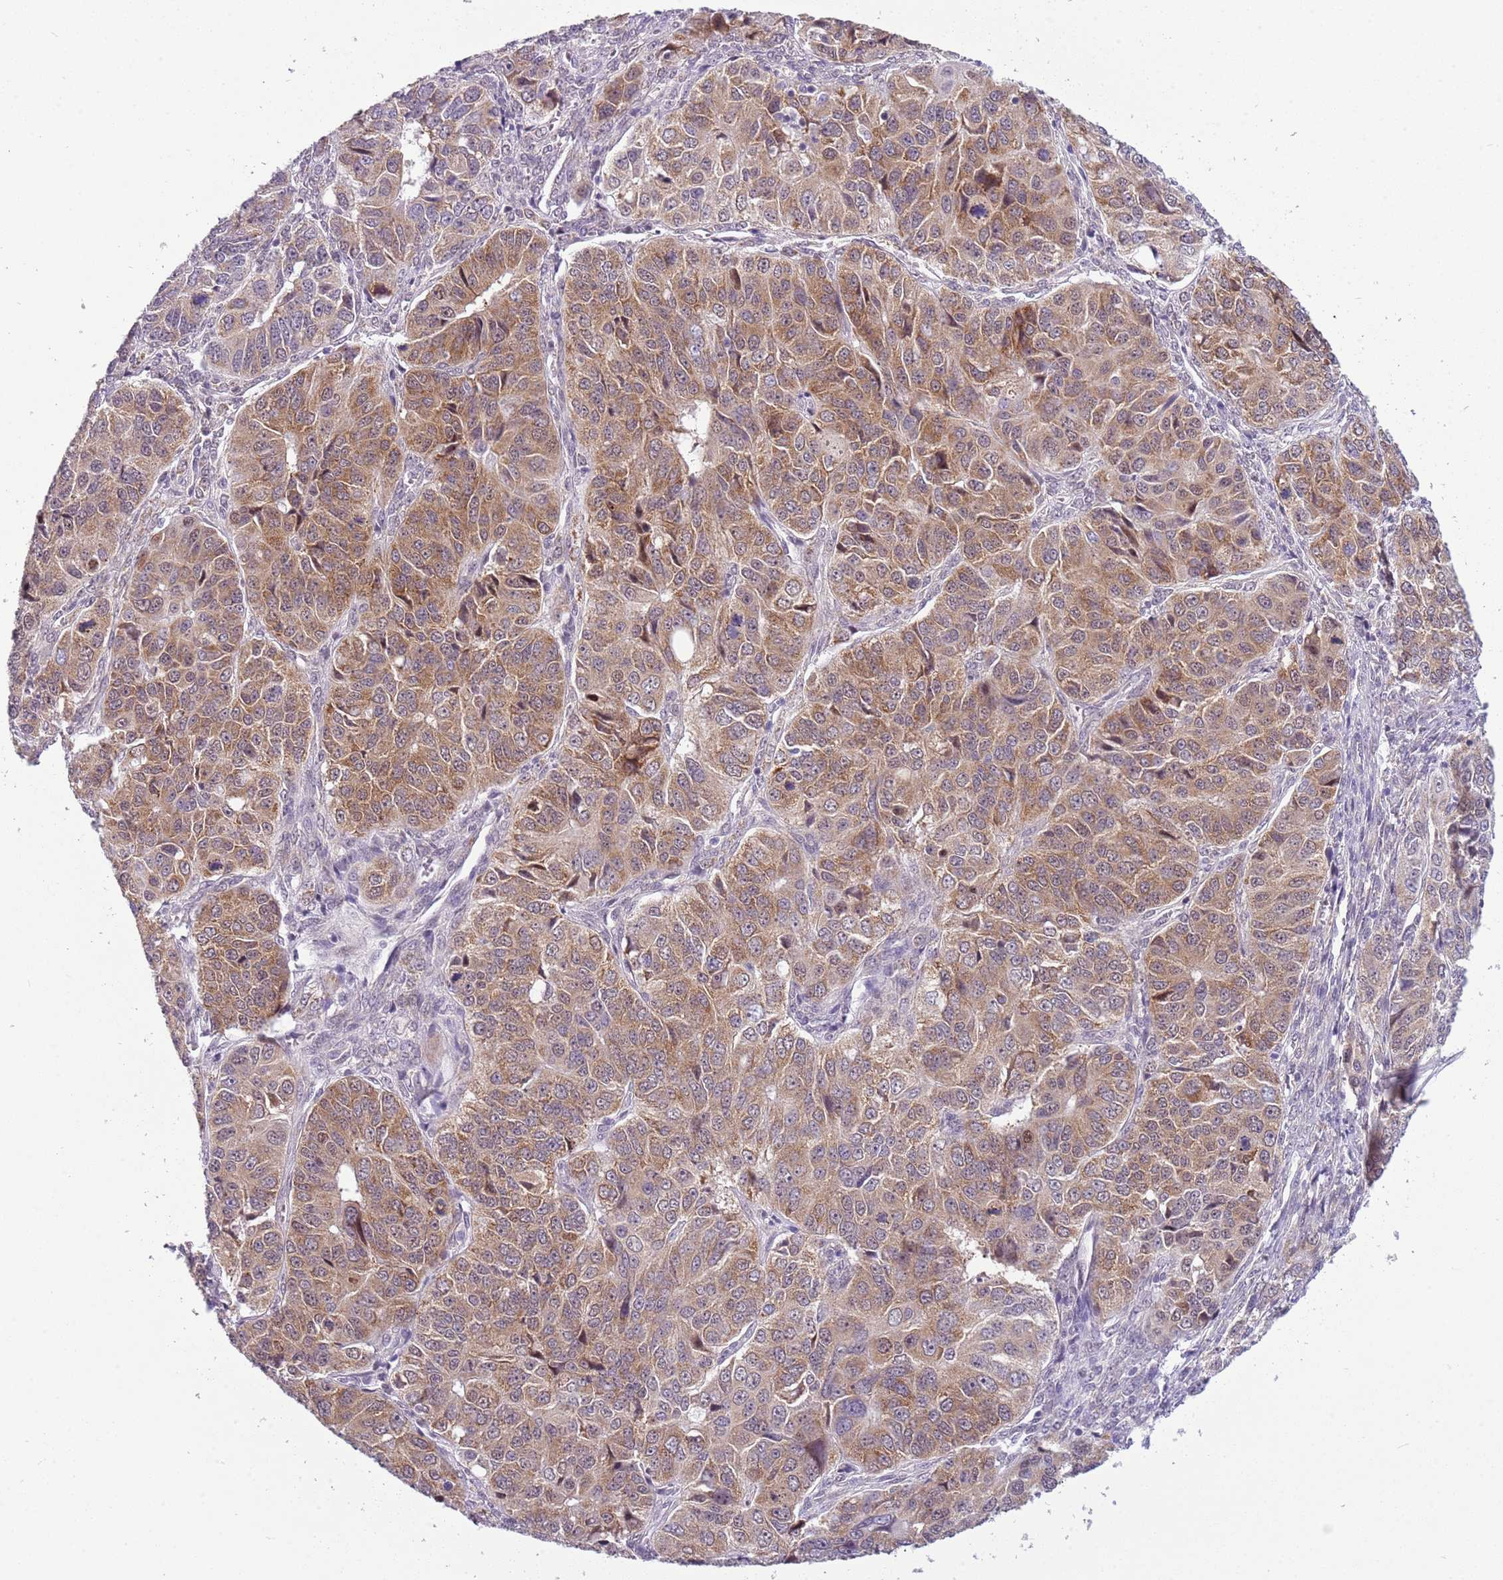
{"staining": {"intensity": "moderate", "quantity": ">75%", "location": "cytoplasmic/membranous"}, "tissue": "ovarian cancer", "cell_type": "Tumor cells", "image_type": "cancer", "snomed": [{"axis": "morphology", "description": "Carcinoma, endometroid"}, {"axis": "topography", "description": "Ovary"}], "caption": "Ovarian cancer (endometroid carcinoma) was stained to show a protein in brown. There is medium levels of moderate cytoplasmic/membranous staining in approximately >75% of tumor cells.", "gene": "FAM120C", "patient": {"sex": "female", "age": 51}}